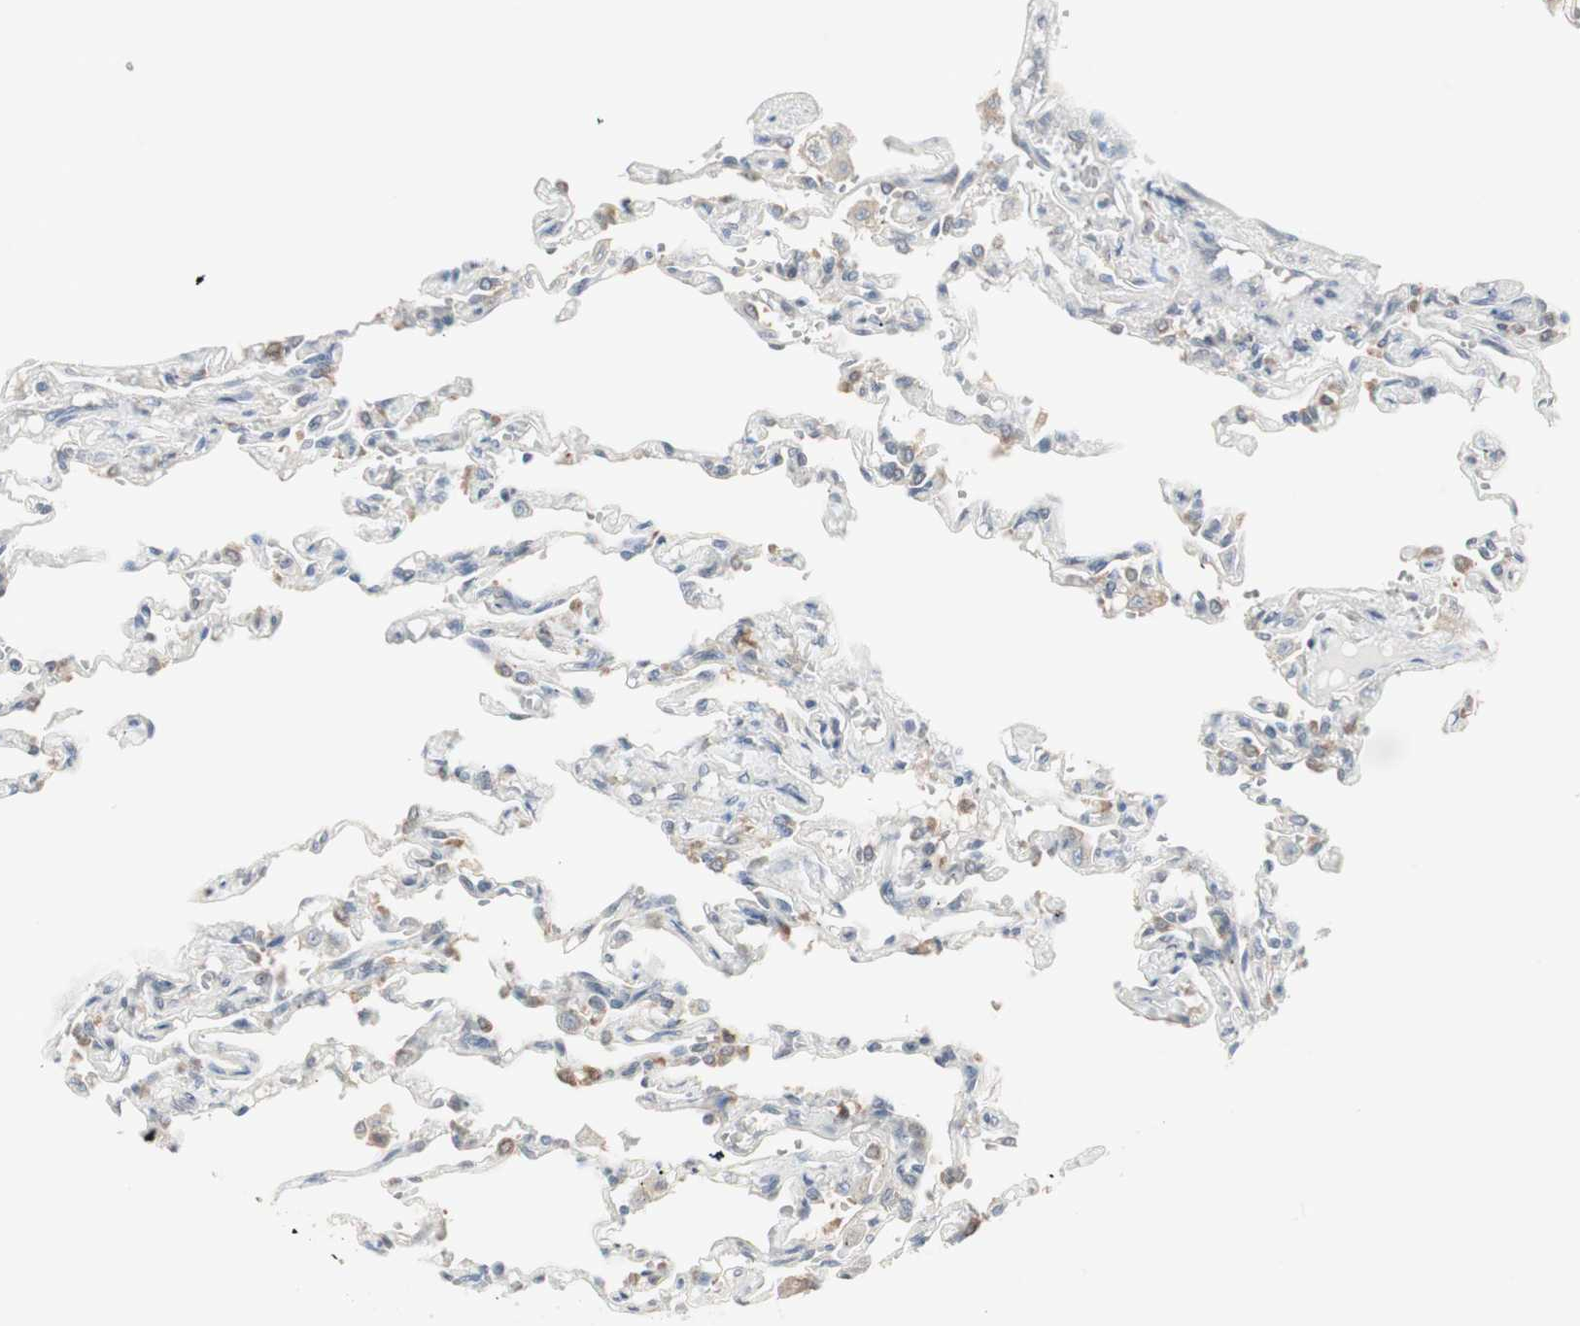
{"staining": {"intensity": "weak", "quantity": "25%-75%", "location": "cytoplasmic/membranous"}, "tissue": "lung", "cell_type": "Alveolar cells", "image_type": "normal", "snomed": [{"axis": "morphology", "description": "Normal tissue, NOS"}, {"axis": "topography", "description": "Lung"}], "caption": "Immunohistochemistry (IHC) (DAB) staining of normal human lung exhibits weak cytoplasmic/membranous protein expression in about 25%-75% of alveolar cells.", "gene": "ZFP36", "patient": {"sex": "male", "age": 21}}